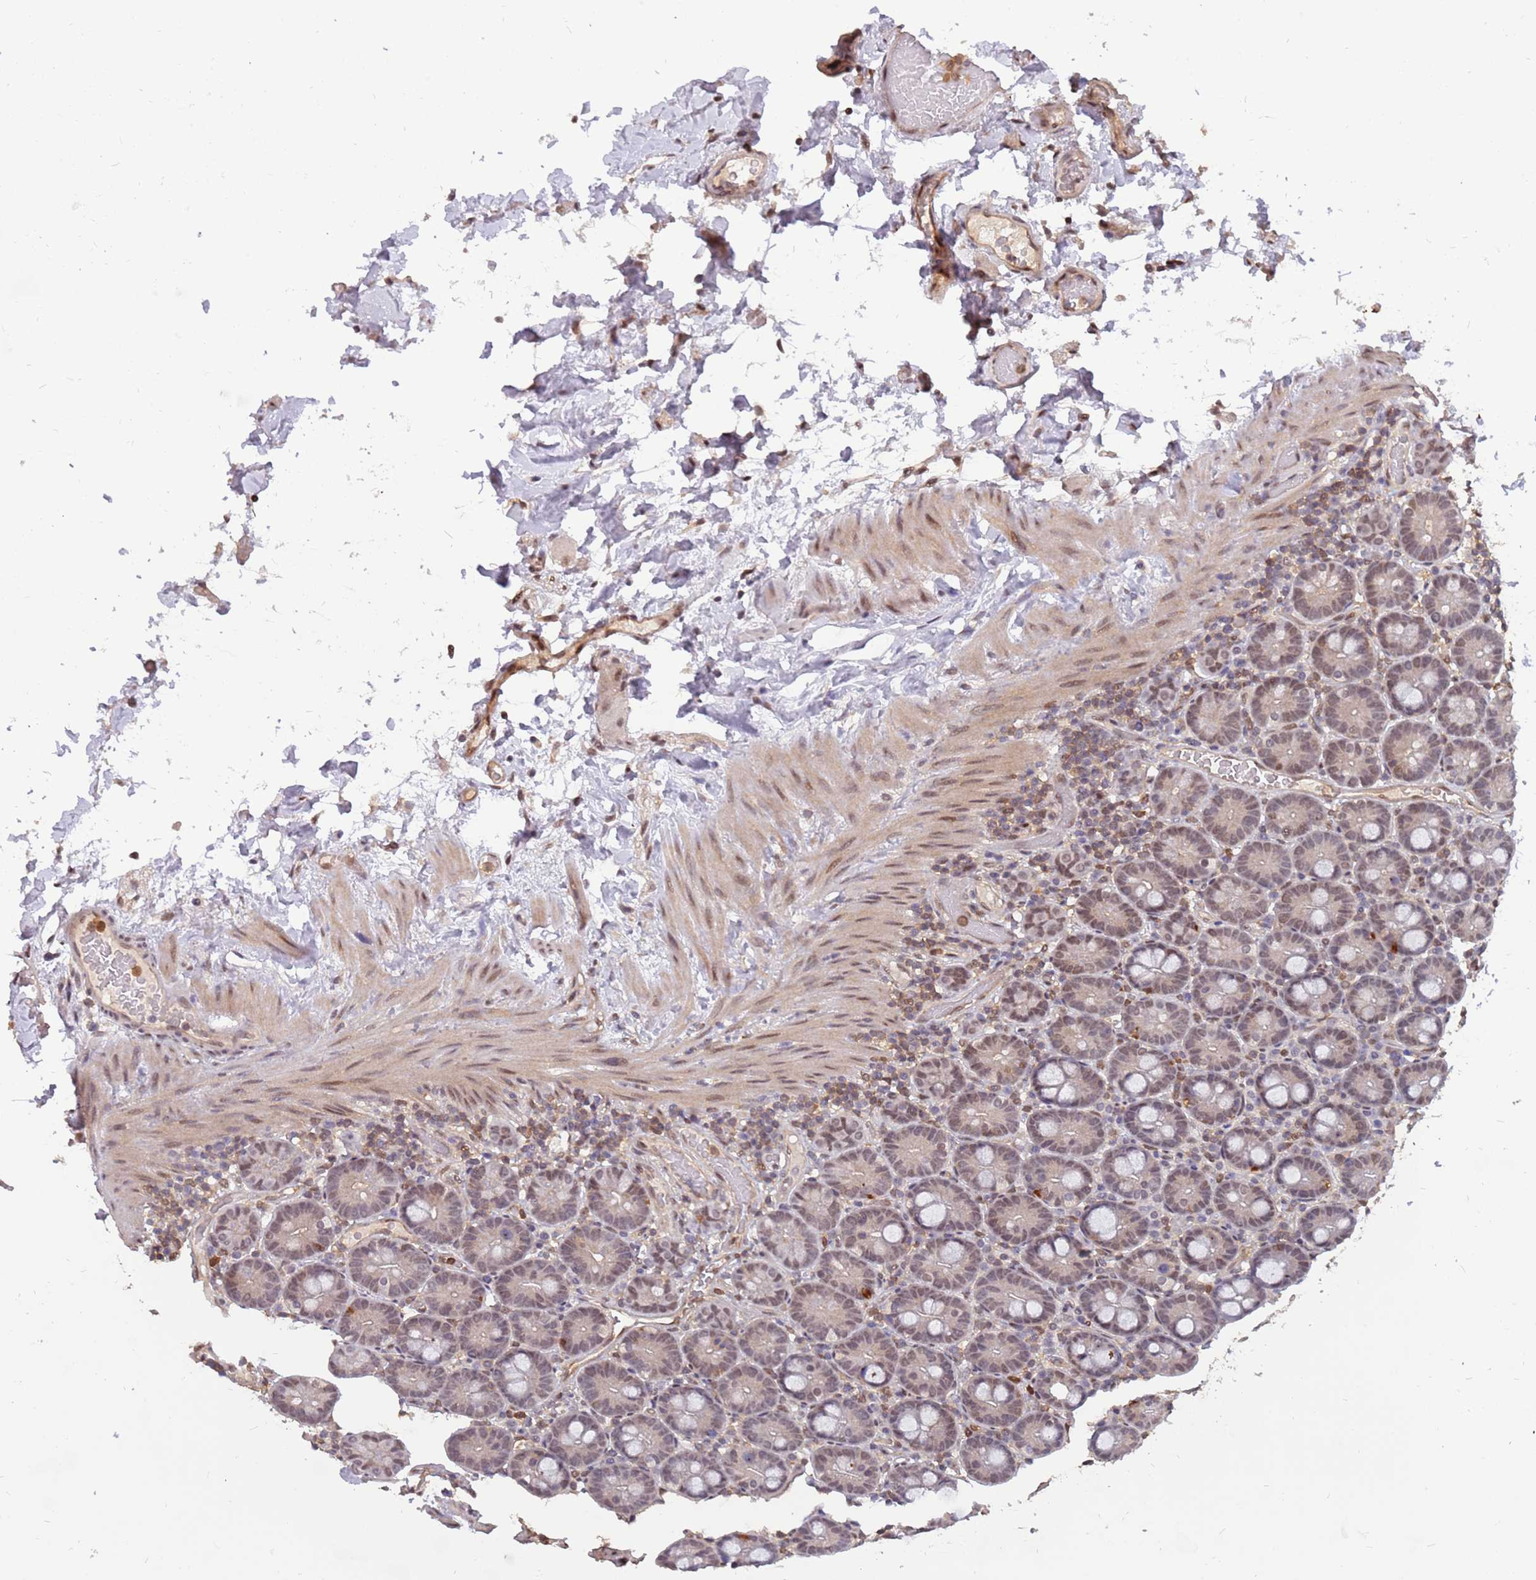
{"staining": {"intensity": "moderate", "quantity": ">75%", "location": "nuclear"}, "tissue": "duodenum", "cell_type": "Glandular cells", "image_type": "normal", "snomed": [{"axis": "morphology", "description": "Normal tissue, NOS"}, {"axis": "topography", "description": "Duodenum"}], "caption": "Immunohistochemical staining of unremarkable duodenum exhibits >75% levels of moderate nuclear protein positivity in about >75% of glandular cells. The staining was performed using DAB (3,3'-diaminobenzidine) to visualize the protein expression in brown, while the nuclei were stained in blue with hematoxylin (Magnification: 20x).", "gene": "GBP2", "patient": {"sex": "male", "age": 55}}